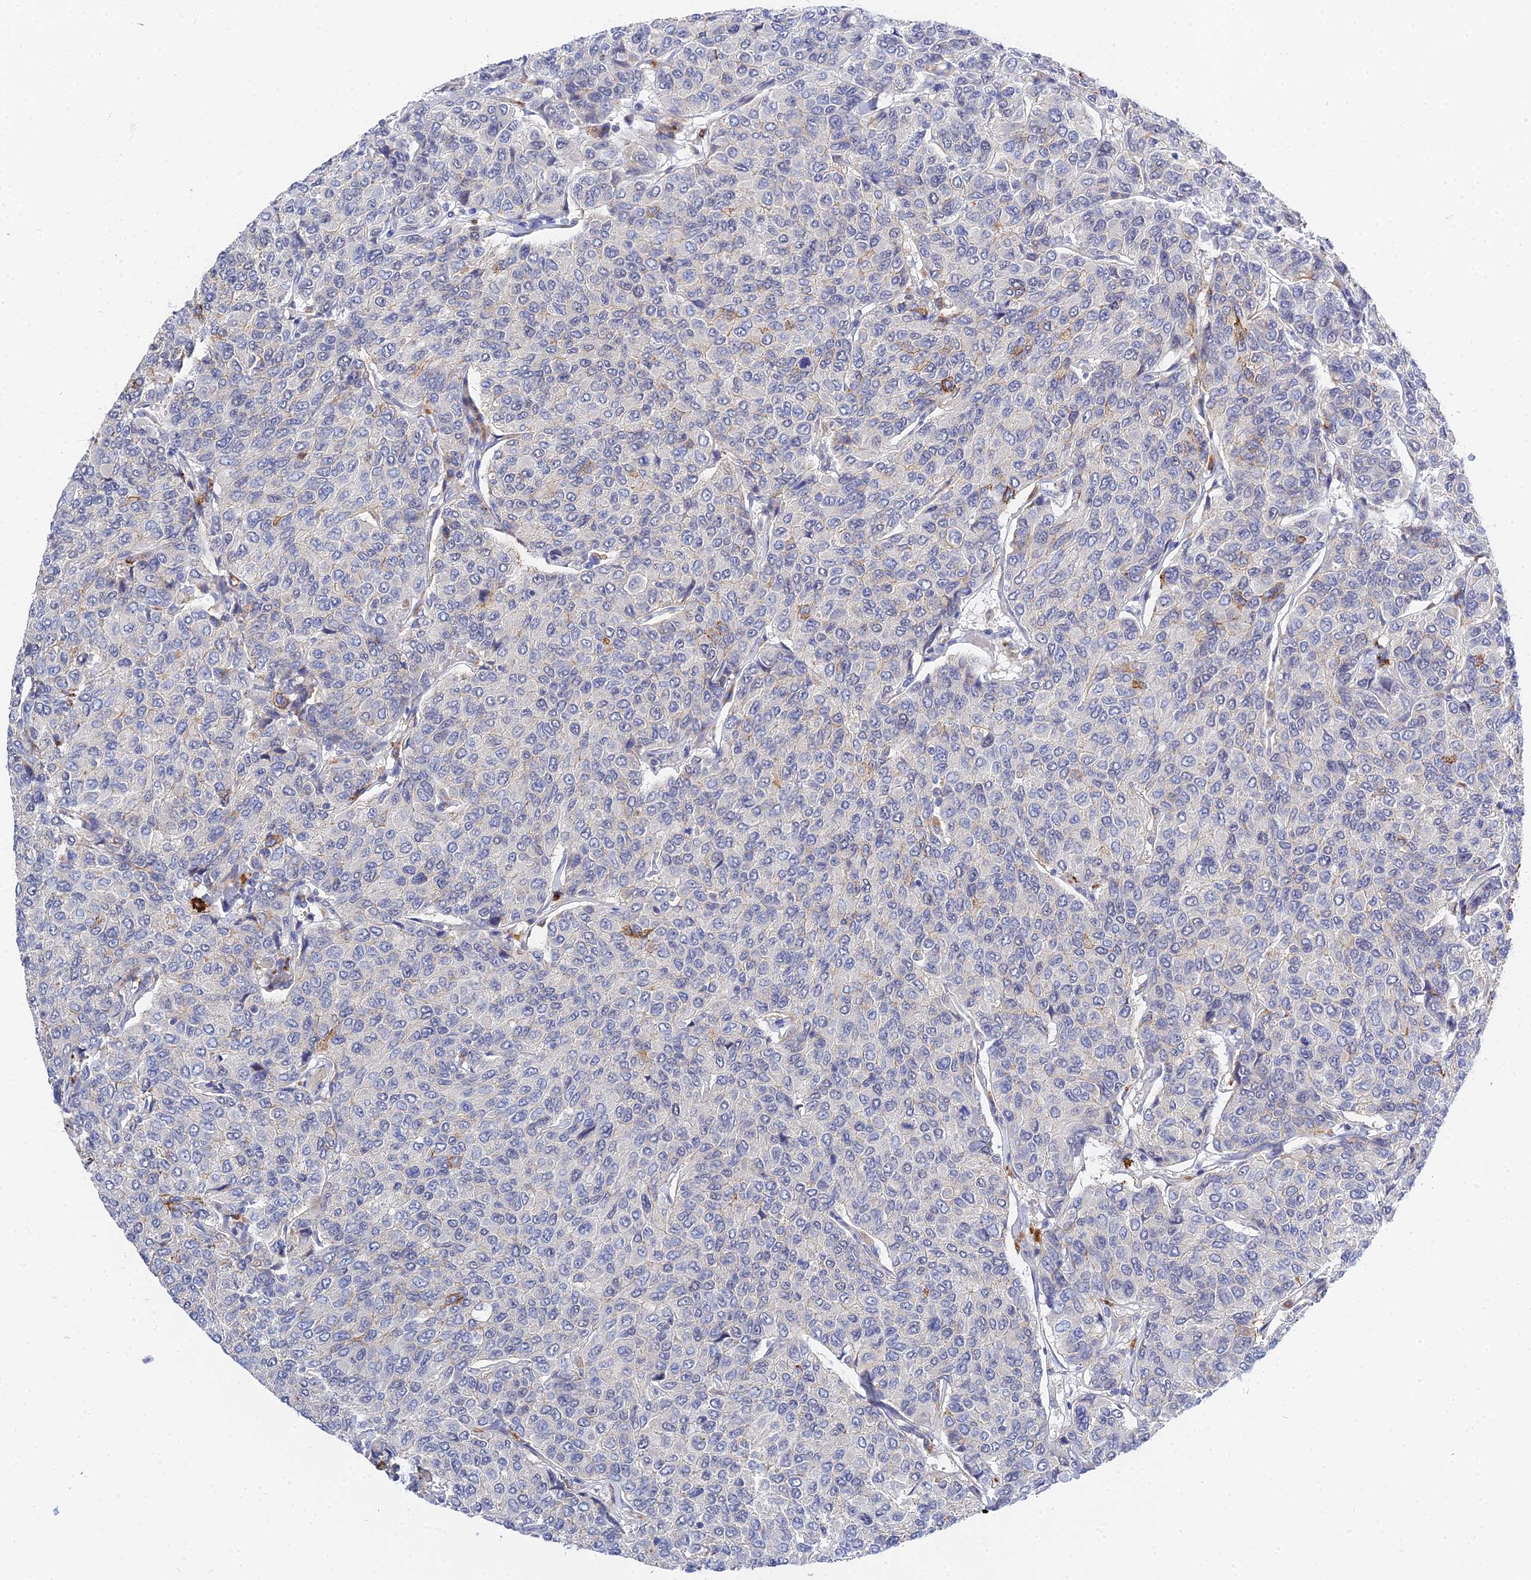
{"staining": {"intensity": "negative", "quantity": "none", "location": "none"}, "tissue": "breast cancer", "cell_type": "Tumor cells", "image_type": "cancer", "snomed": [{"axis": "morphology", "description": "Duct carcinoma"}, {"axis": "topography", "description": "Breast"}], "caption": "The histopathology image demonstrates no significant expression in tumor cells of breast cancer.", "gene": "APOBEC3H", "patient": {"sex": "female", "age": 55}}